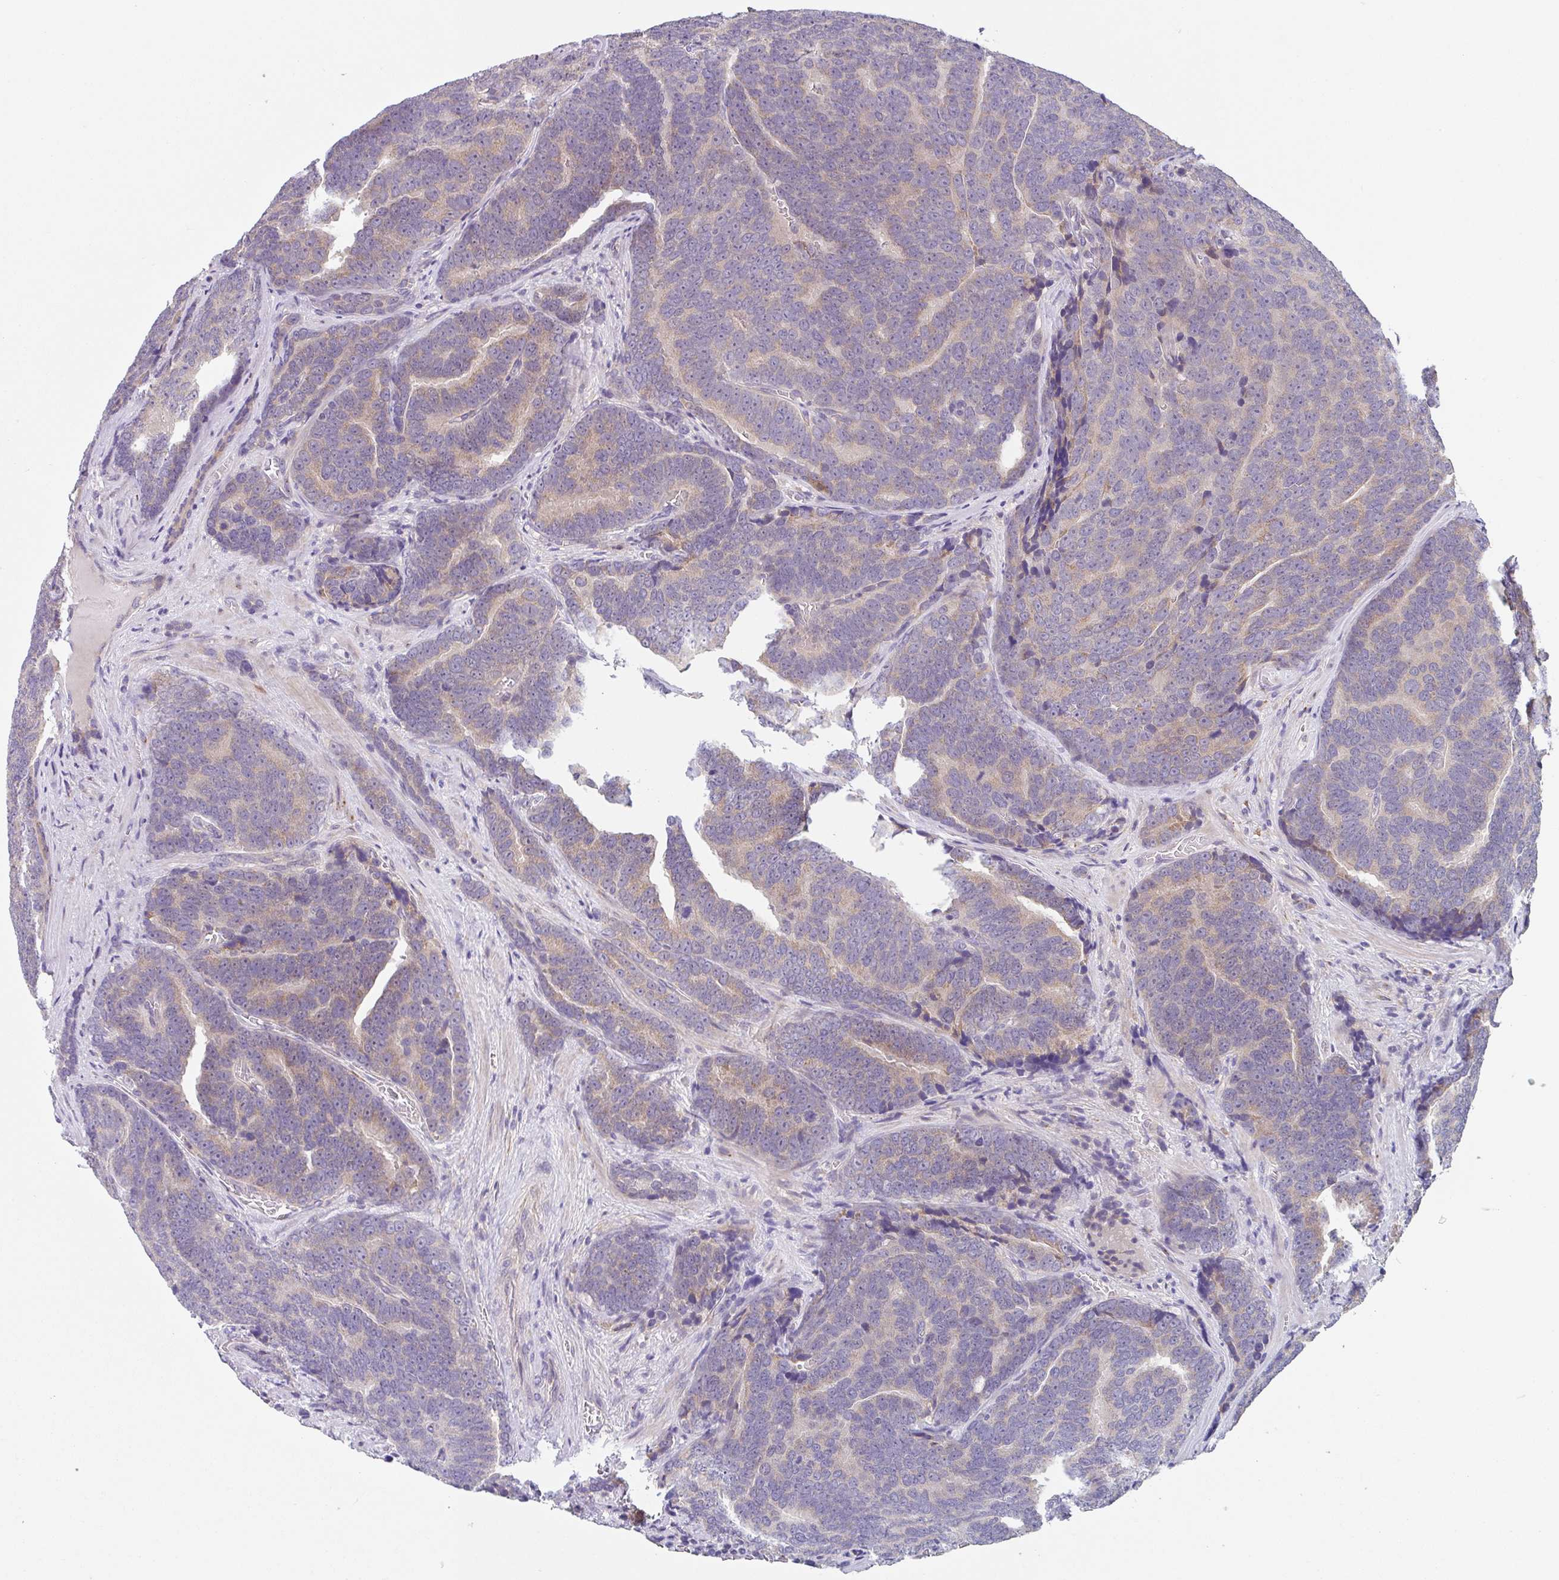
{"staining": {"intensity": "weak", "quantity": "25%-75%", "location": "cytoplasmic/membranous"}, "tissue": "prostate cancer", "cell_type": "Tumor cells", "image_type": "cancer", "snomed": [{"axis": "morphology", "description": "Adenocarcinoma, Low grade"}, {"axis": "topography", "description": "Prostate"}], "caption": "IHC staining of prostate cancer (low-grade adenocarcinoma), which exhibits low levels of weak cytoplasmic/membranous expression in about 25%-75% of tumor cells indicating weak cytoplasmic/membranous protein expression. The staining was performed using DAB (3,3'-diaminobenzidine) (brown) for protein detection and nuclei were counterstained in hematoxylin (blue).", "gene": "TSPAN31", "patient": {"sex": "male", "age": 62}}